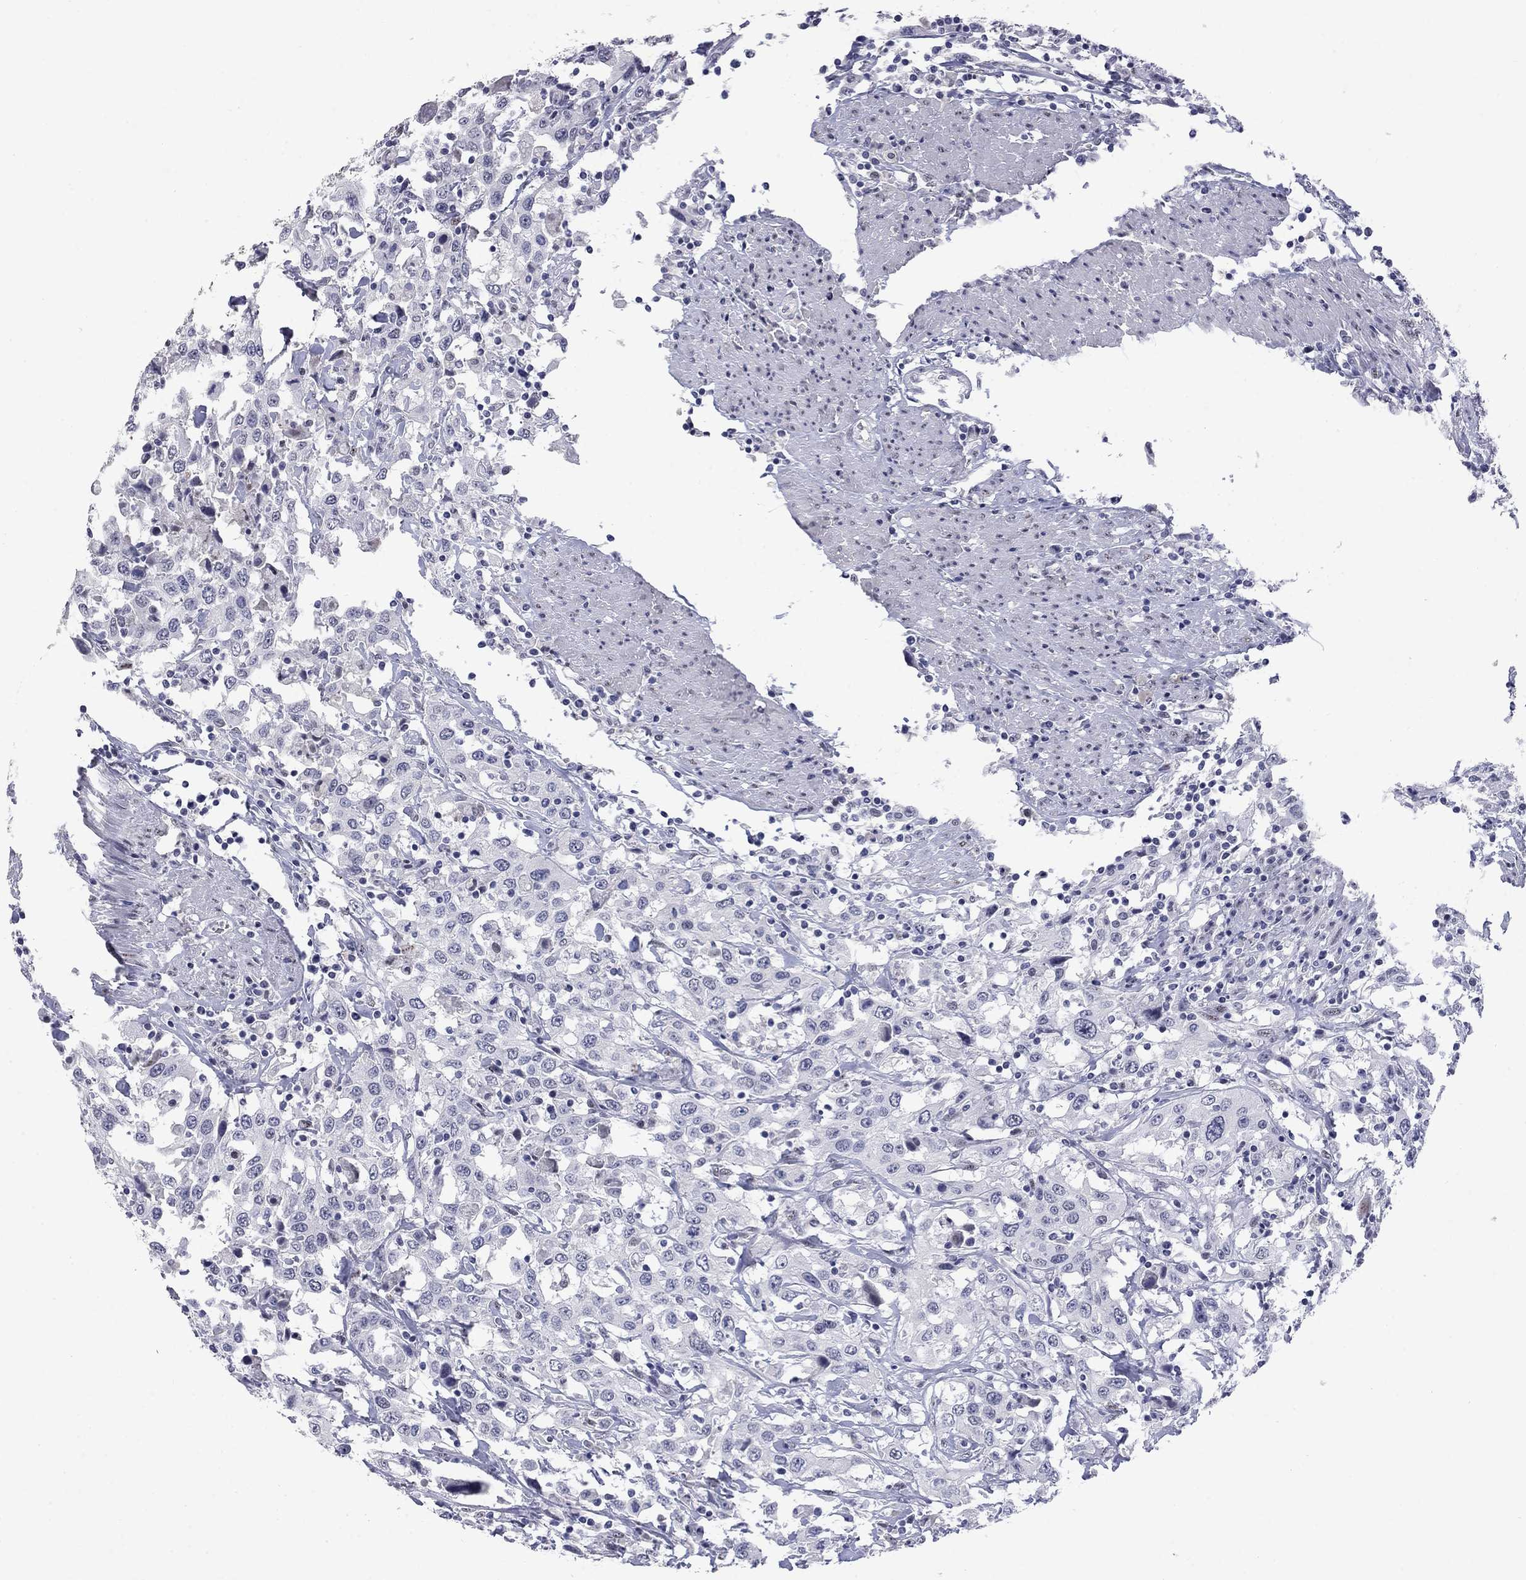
{"staining": {"intensity": "negative", "quantity": "none", "location": "none"}, "tissue": "urothelial cancer", "cell_type": "Tumor cells", "image_type": "cancer", "snomed": [{"axis": "morphology", "description": "Urothelial carcinoma, High grade"}, {"axis": "topography", "description": "Urinary bladder"}], "caption": "Immunohistochemical staining of urothelial carcinoma (high-grade) displays no significant expression in tumor cells. (Stains: DAB immunohistochemistry (IHC) with hematoxylin counter stain, Microscopy: brightfield microscopy at high magnification).", "gene": "SLC51A", "patient": {"sex": "male", "age": 61}}